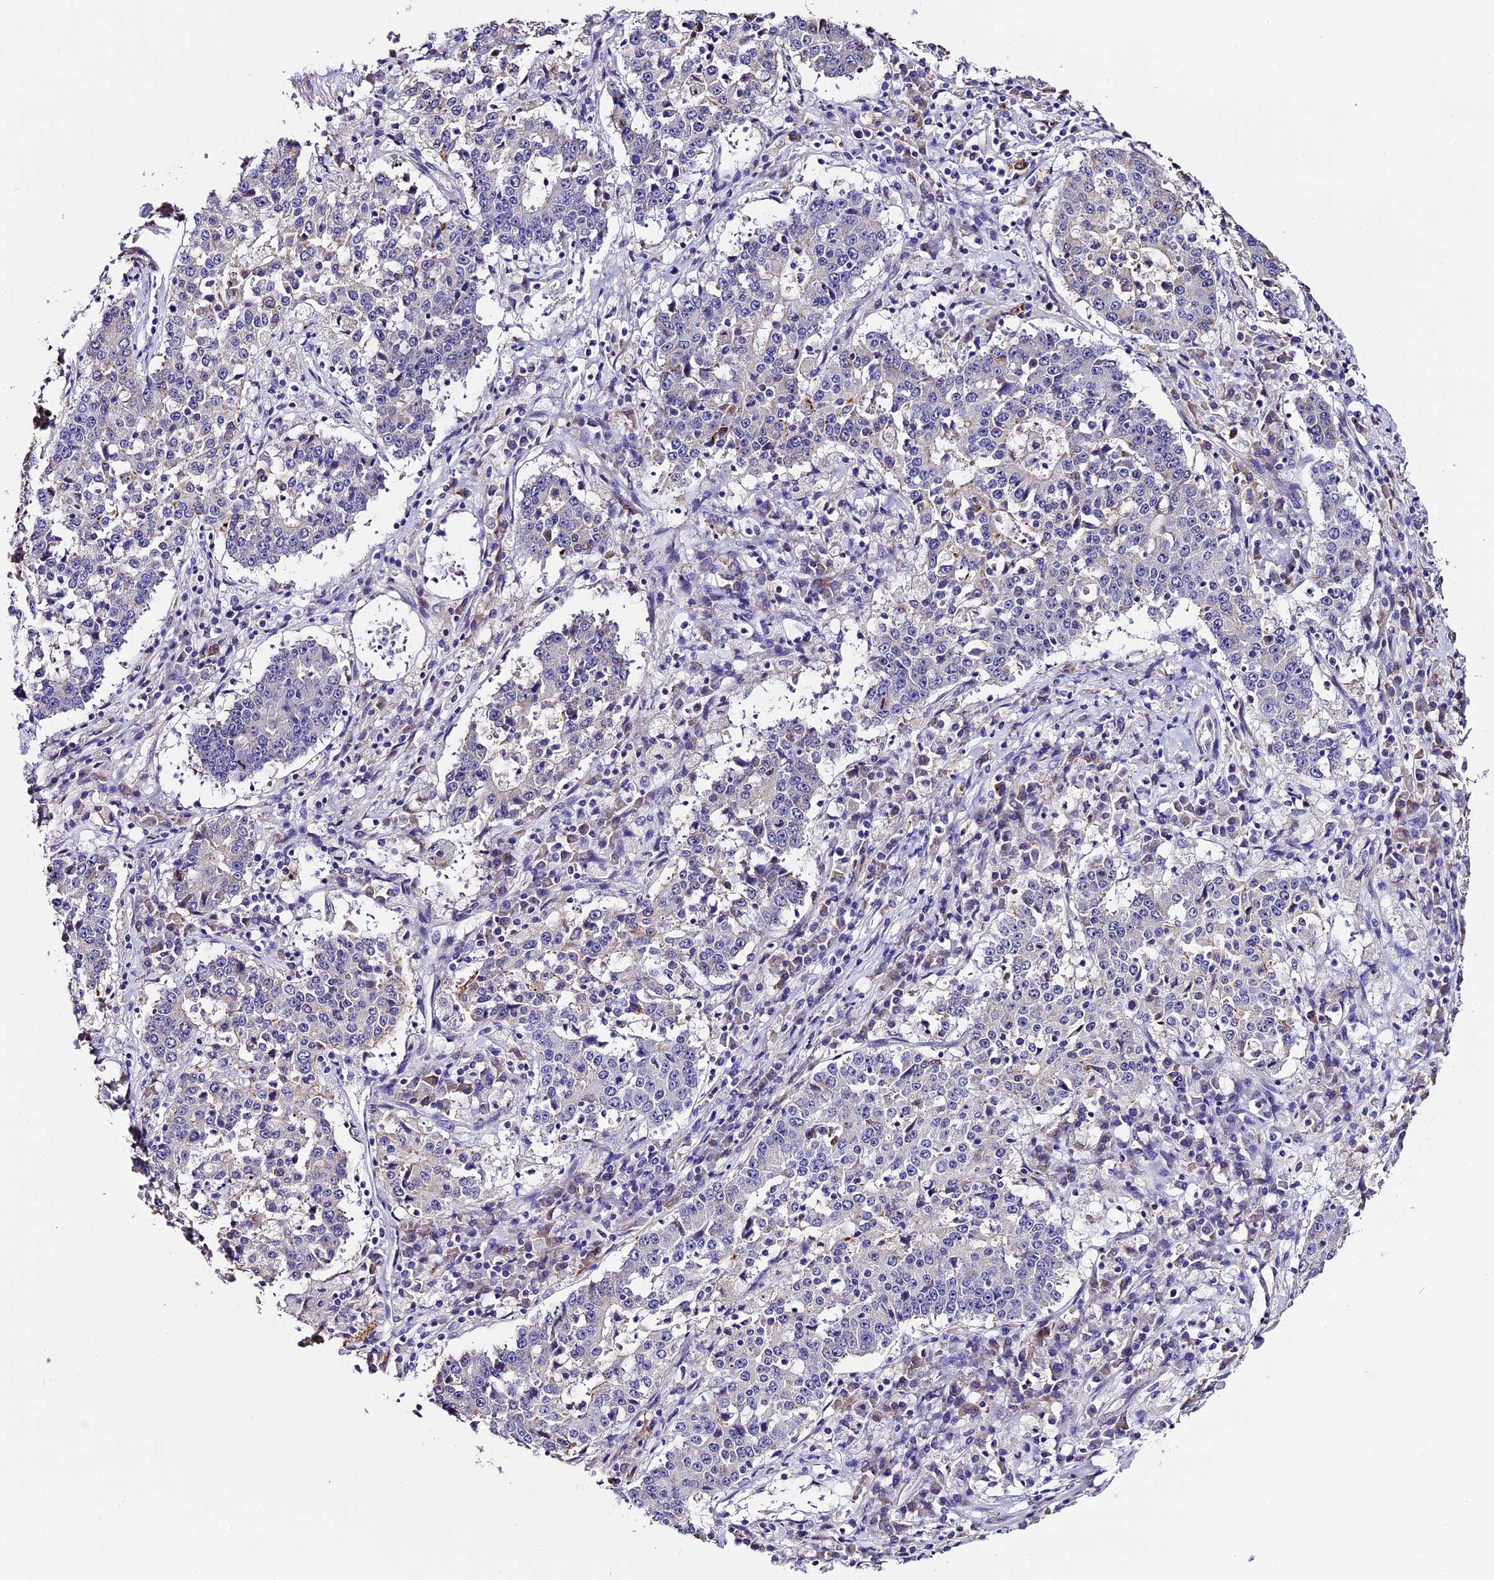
{"staining": {"intensity": "negative", "quantity": "none", "location": "none"}, "tissue": "stomach cancer", "cell_type": "Tumor cells", "image_type": "cancer", "snomed": [{"axis": "morphology", "description": "Adenocarcinoma, NOS"}, {"axis": "topography", "description": "Stomach"}], "caption": "Immunohistochemistry (IHC) photomicrograph of human adenocarcinoma (stomach) stained for a protein (brown), which shows no expression in tumor cells. (DAB immunohistochemistry (IHC), high magnification).", "gene": "NOD2", "patient": {"sex": "male", "age": 59}}